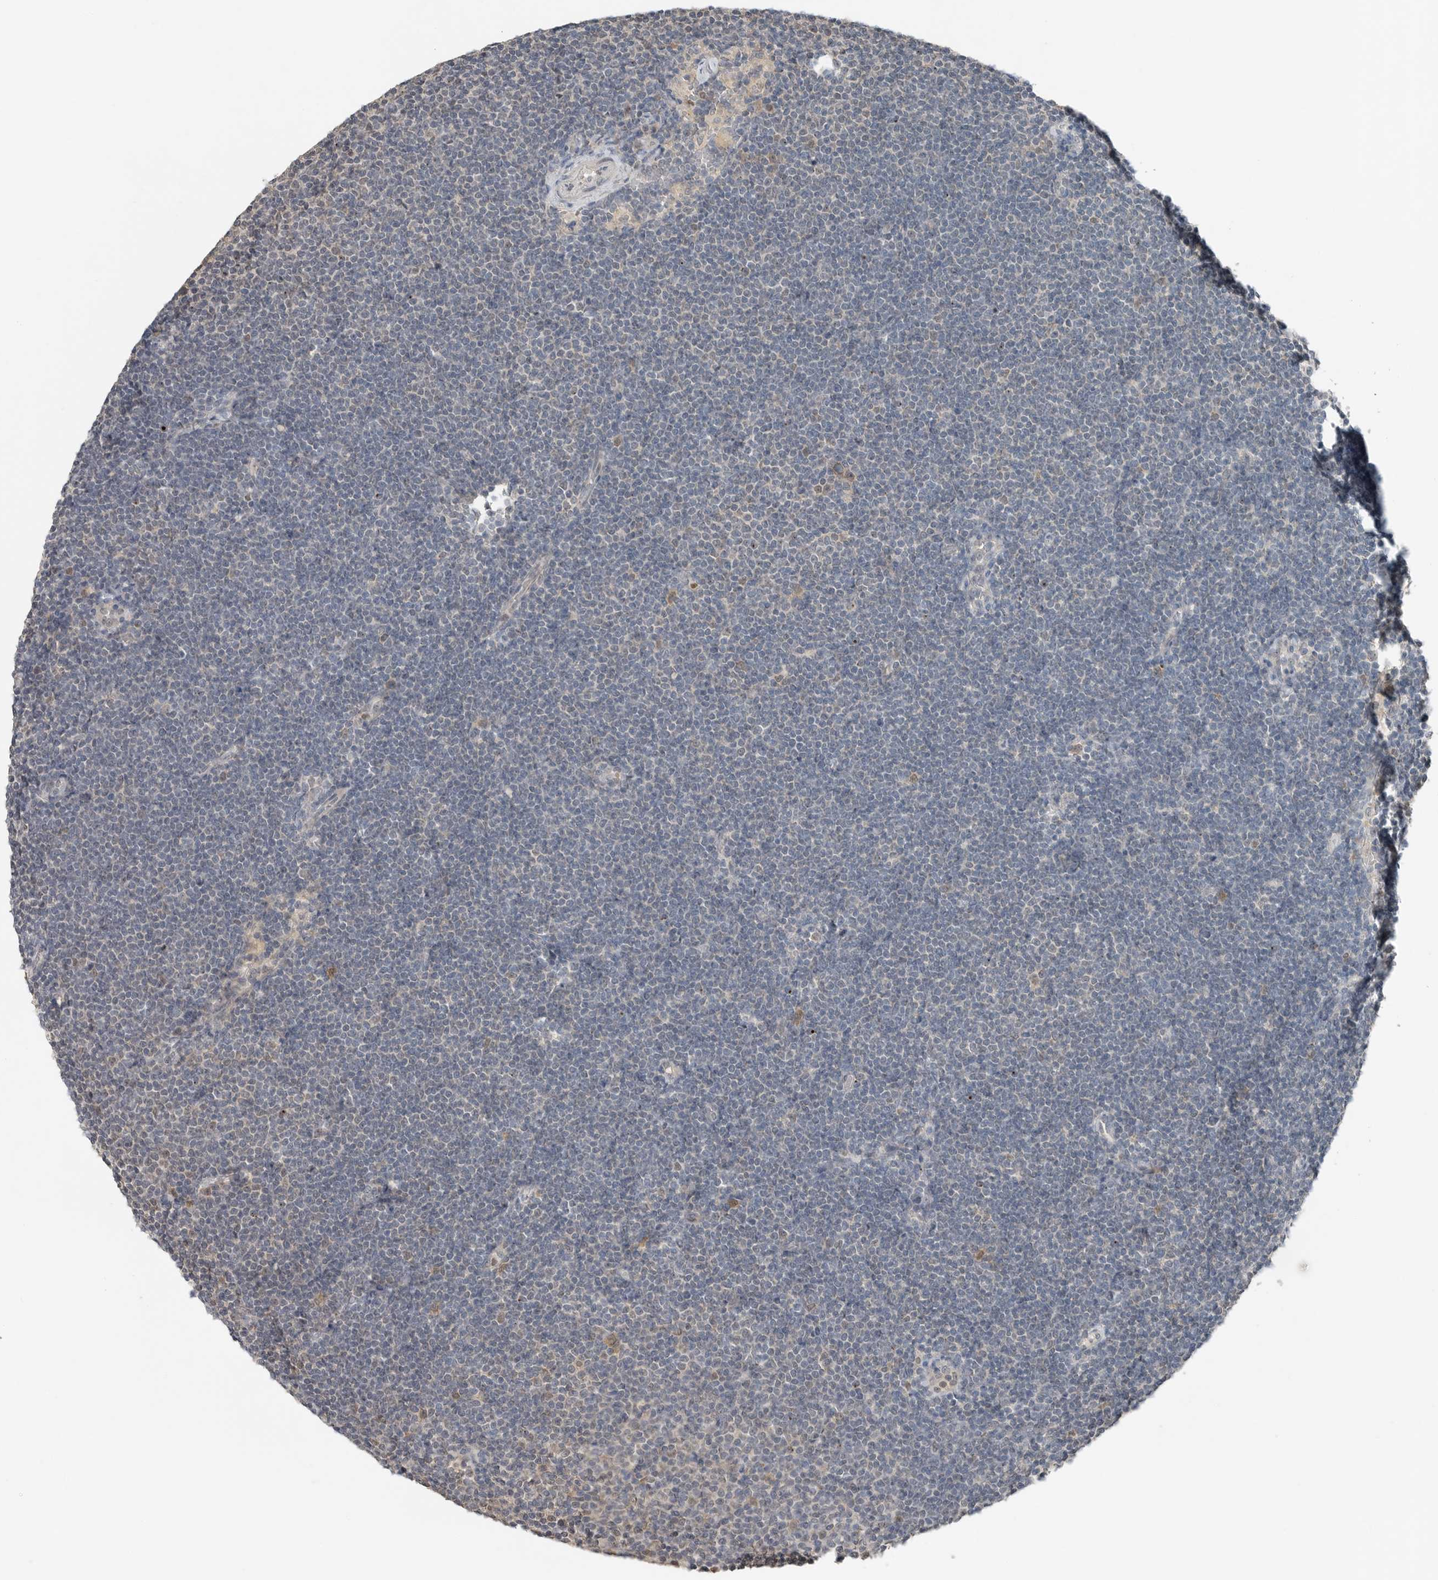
{"staining": {"intensity": "weak", "quantity": "<25%", "location": "nuclear"}, "tissue": "lymphoma", "cell_type": "Tumor cells", "image_type": "cancer", "snomed": [{"axis": "morphology", "description": "Malignant lymphoma, non-Hodgkin's type, Low grade"}, {"axis": "topography", "description": "Lymph node"}], "caption": "Human lymphoma stained for a protein using immunohistochemistry exhibits no expression in tumor cells.", "gene": "MFAP3L", "patient": {"sex": "female", "age": 53}}